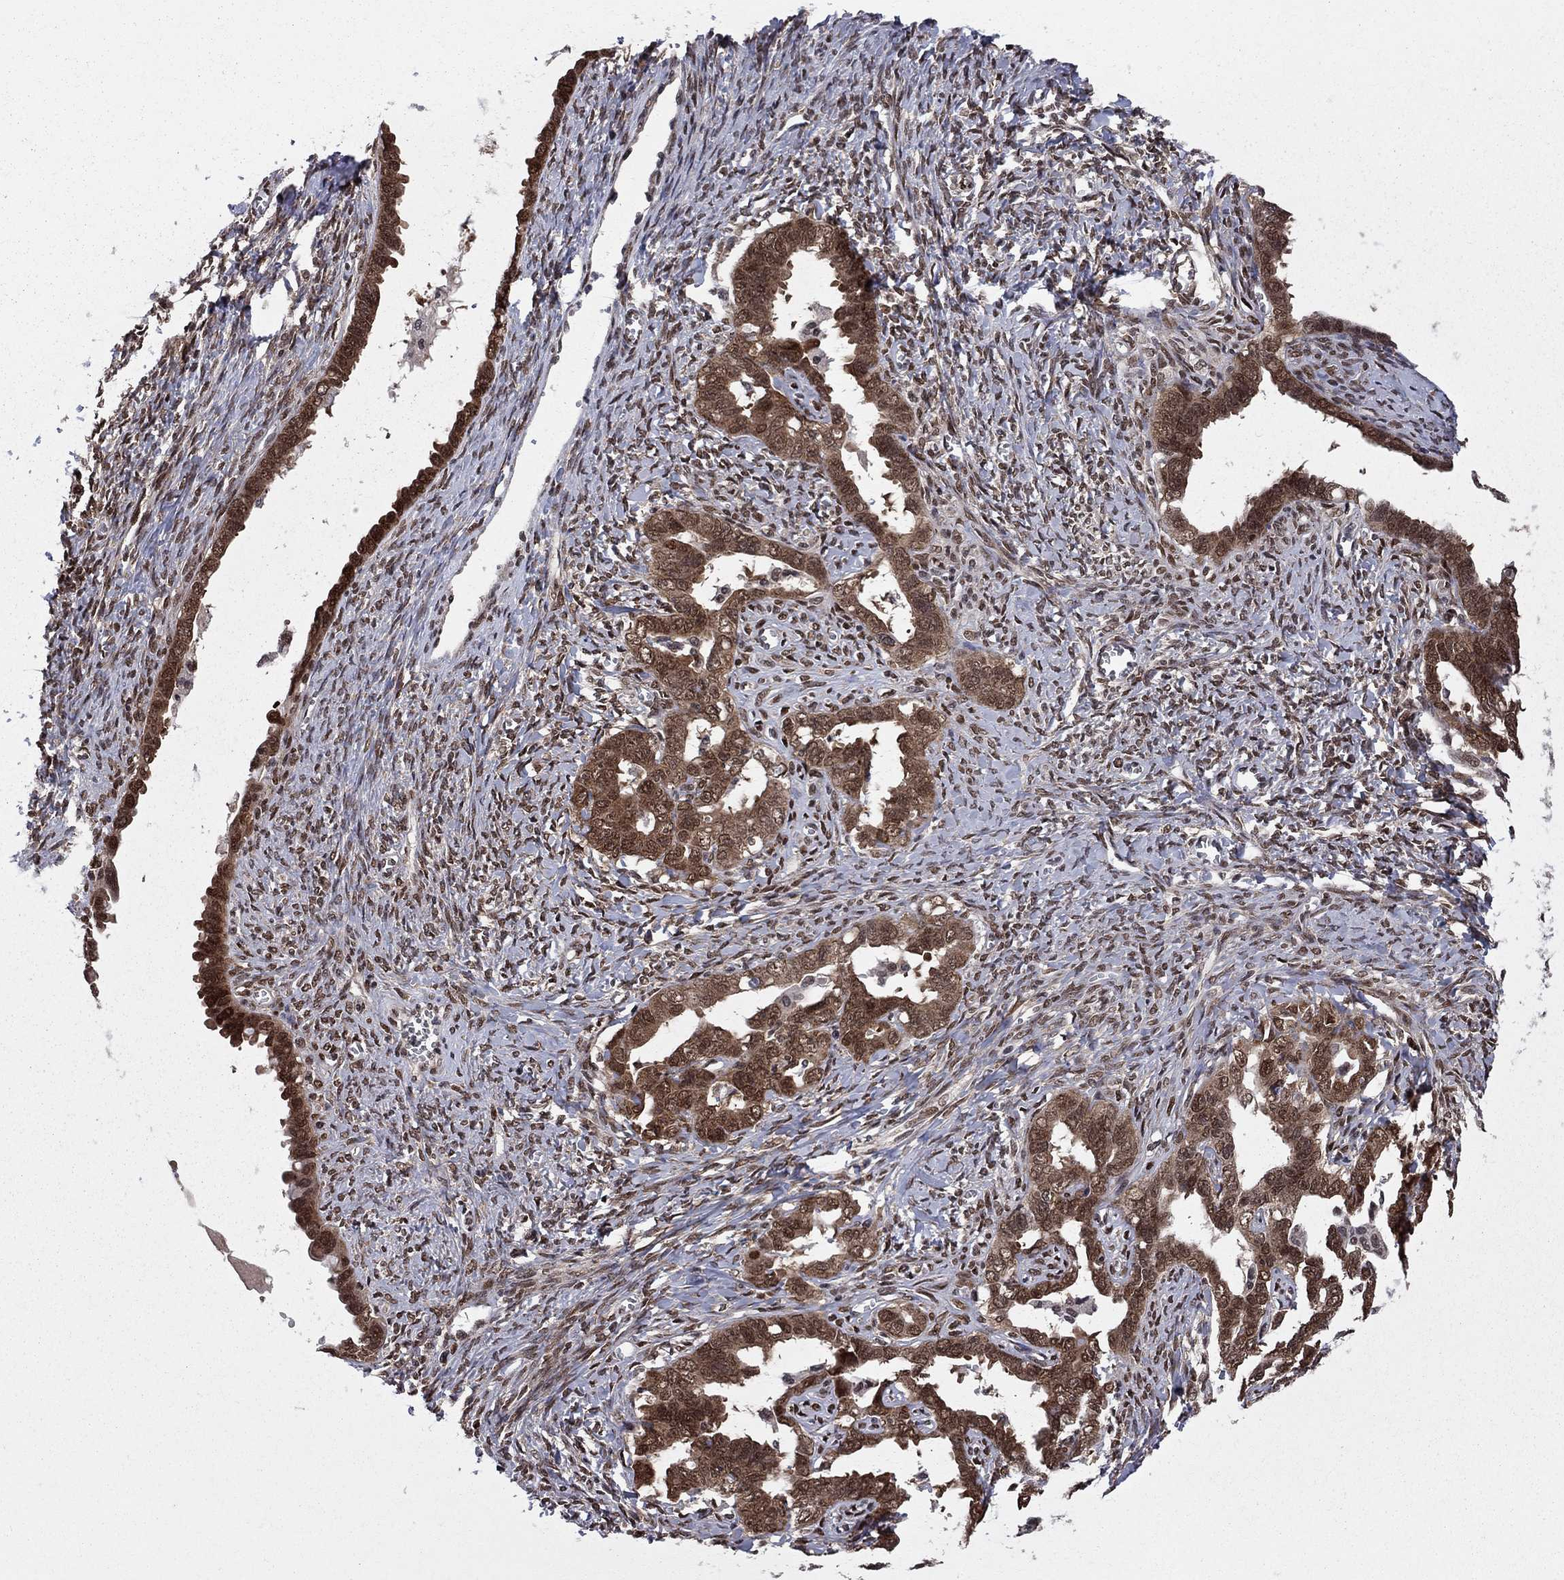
{"staining": {"intensity": "strong", "quantity": "25%-75%", "location": "cytoplasmic/membranous,nuclear"}, "tissue": "ovarian cancer", "cell_type": "Tumor cells", "image_type": "cancer", "snomed": [{"axis": "morphology", "description": "Cystadenocarcinoma, serous, NOS"}, {"axis": "topography", "description": "Ovary"}], "caption": "Strong cytoplasmic/membranous and nuclear protein staining is appreciated in approximately 25%-75% of tumor cells in ovarian cancer.", "gene": "SAP30L", "patient": {"sex": "female", "age": 69}}